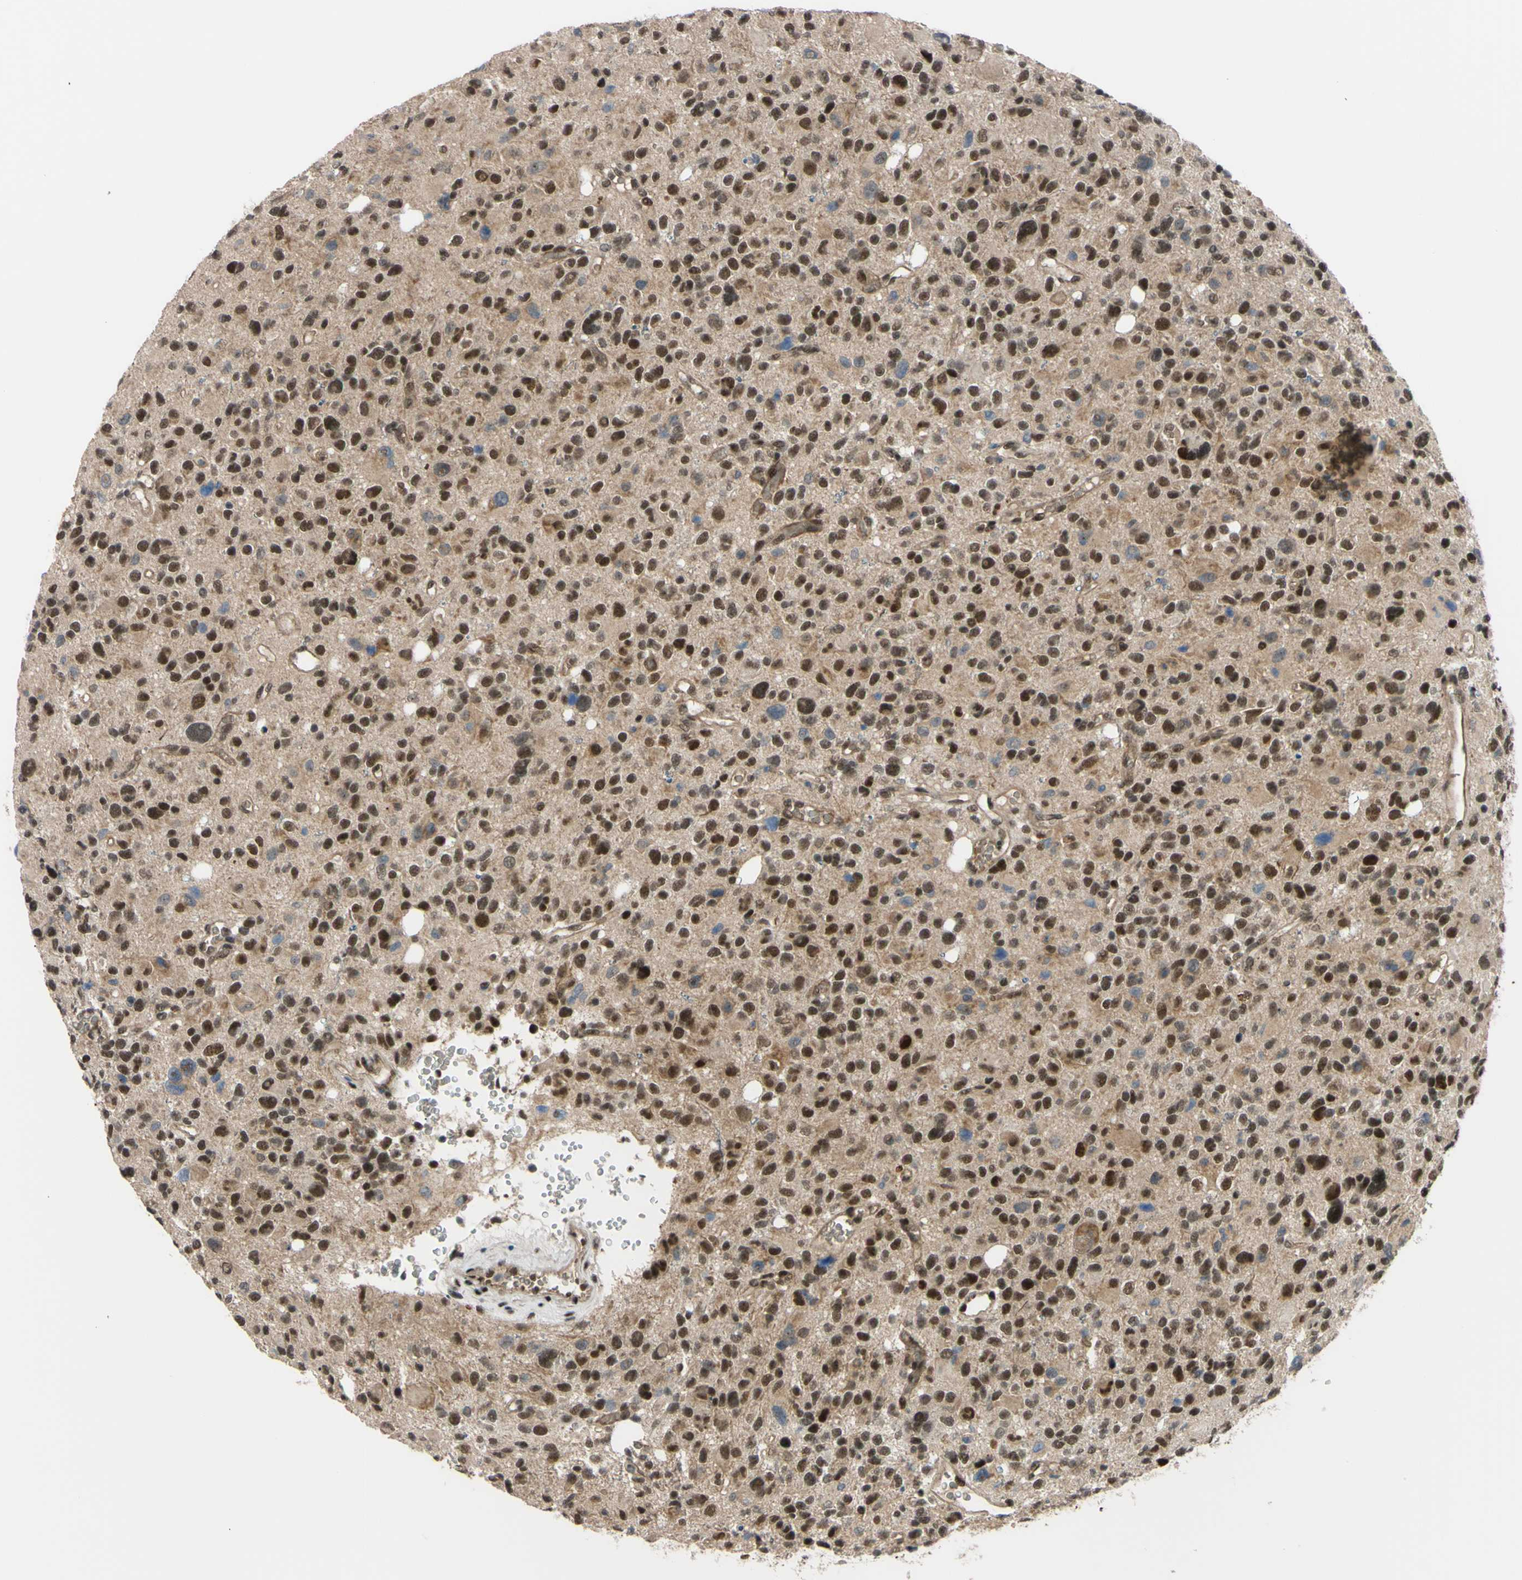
{"staining": {"intensity": "strong", "quantity": ">75%", "location": "nuclear"}, "tissue": "glioma", "cell_type": "Tumor cells", "image_type": "cancer", "snomed": [{"axis": "morphology", "description": "Glioma, malignant, High grade"}, {"axis": "topography", "description": "Brain"}], "caption": "Human glioma stained with a brown dye shows strong nuclear positive expression in about >75% of tumor cells.", "gene": "THAP12", "patient": {"sex": "male", "age": 48}}